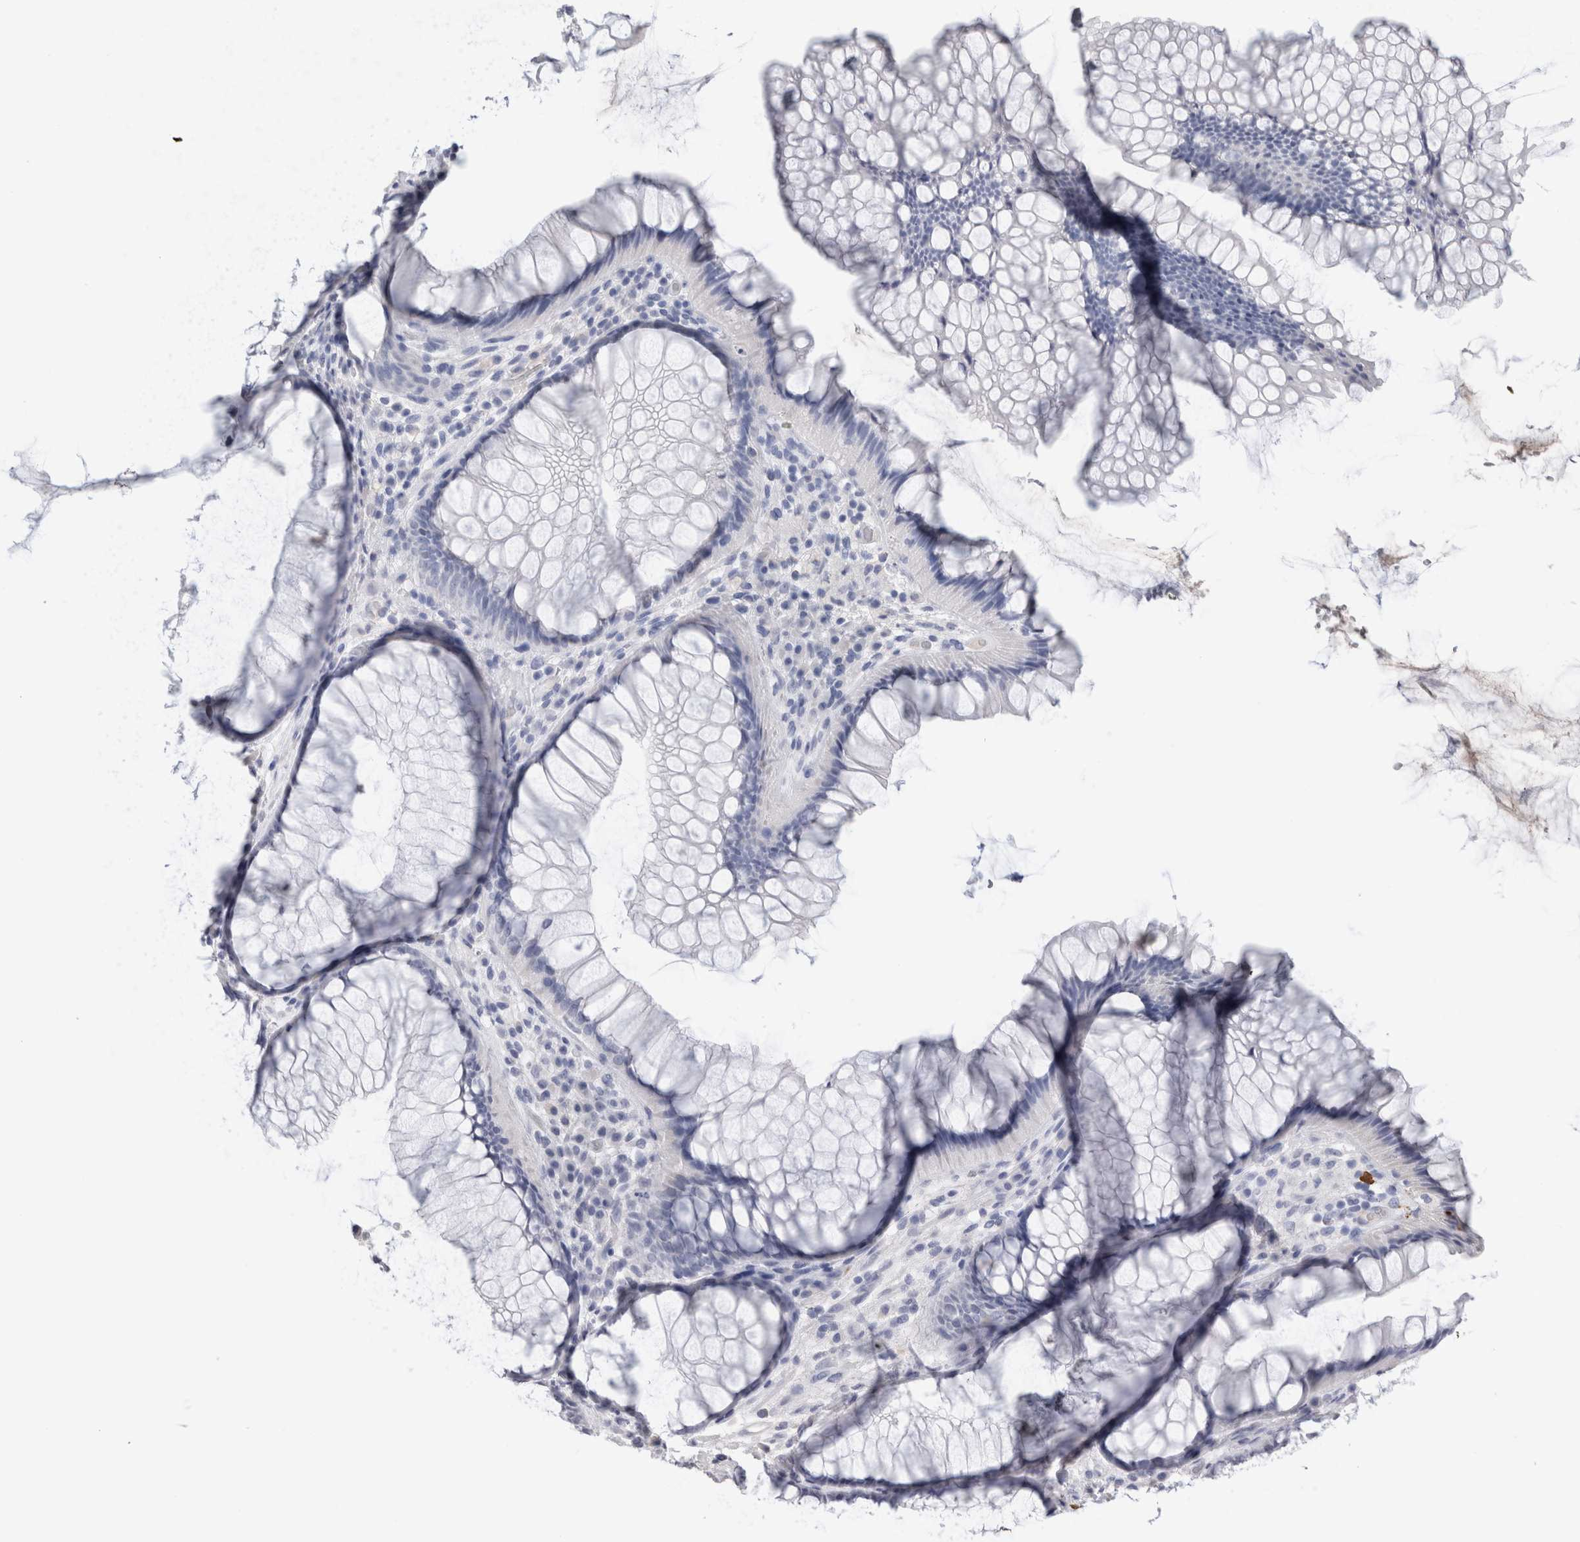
{"staining": {"intensity": "negative", "quantity": "none", "location": "none"}, "tissue": "rectum", "cell_type": "Glandular cells", "image_type": "normal", "snomed": [{"axis": "morphology", "description": "Normal tissue, NOS"}, {"axis": "topography", "description": "Rectum"}], "caption": "DAB (3,3'-diaminobenzidine) immunohistochemical staining of benign rectum shows no significant staining in glandular cells.", "gene": "S100A12", "patient": {"sex": "male", "age": 51}}